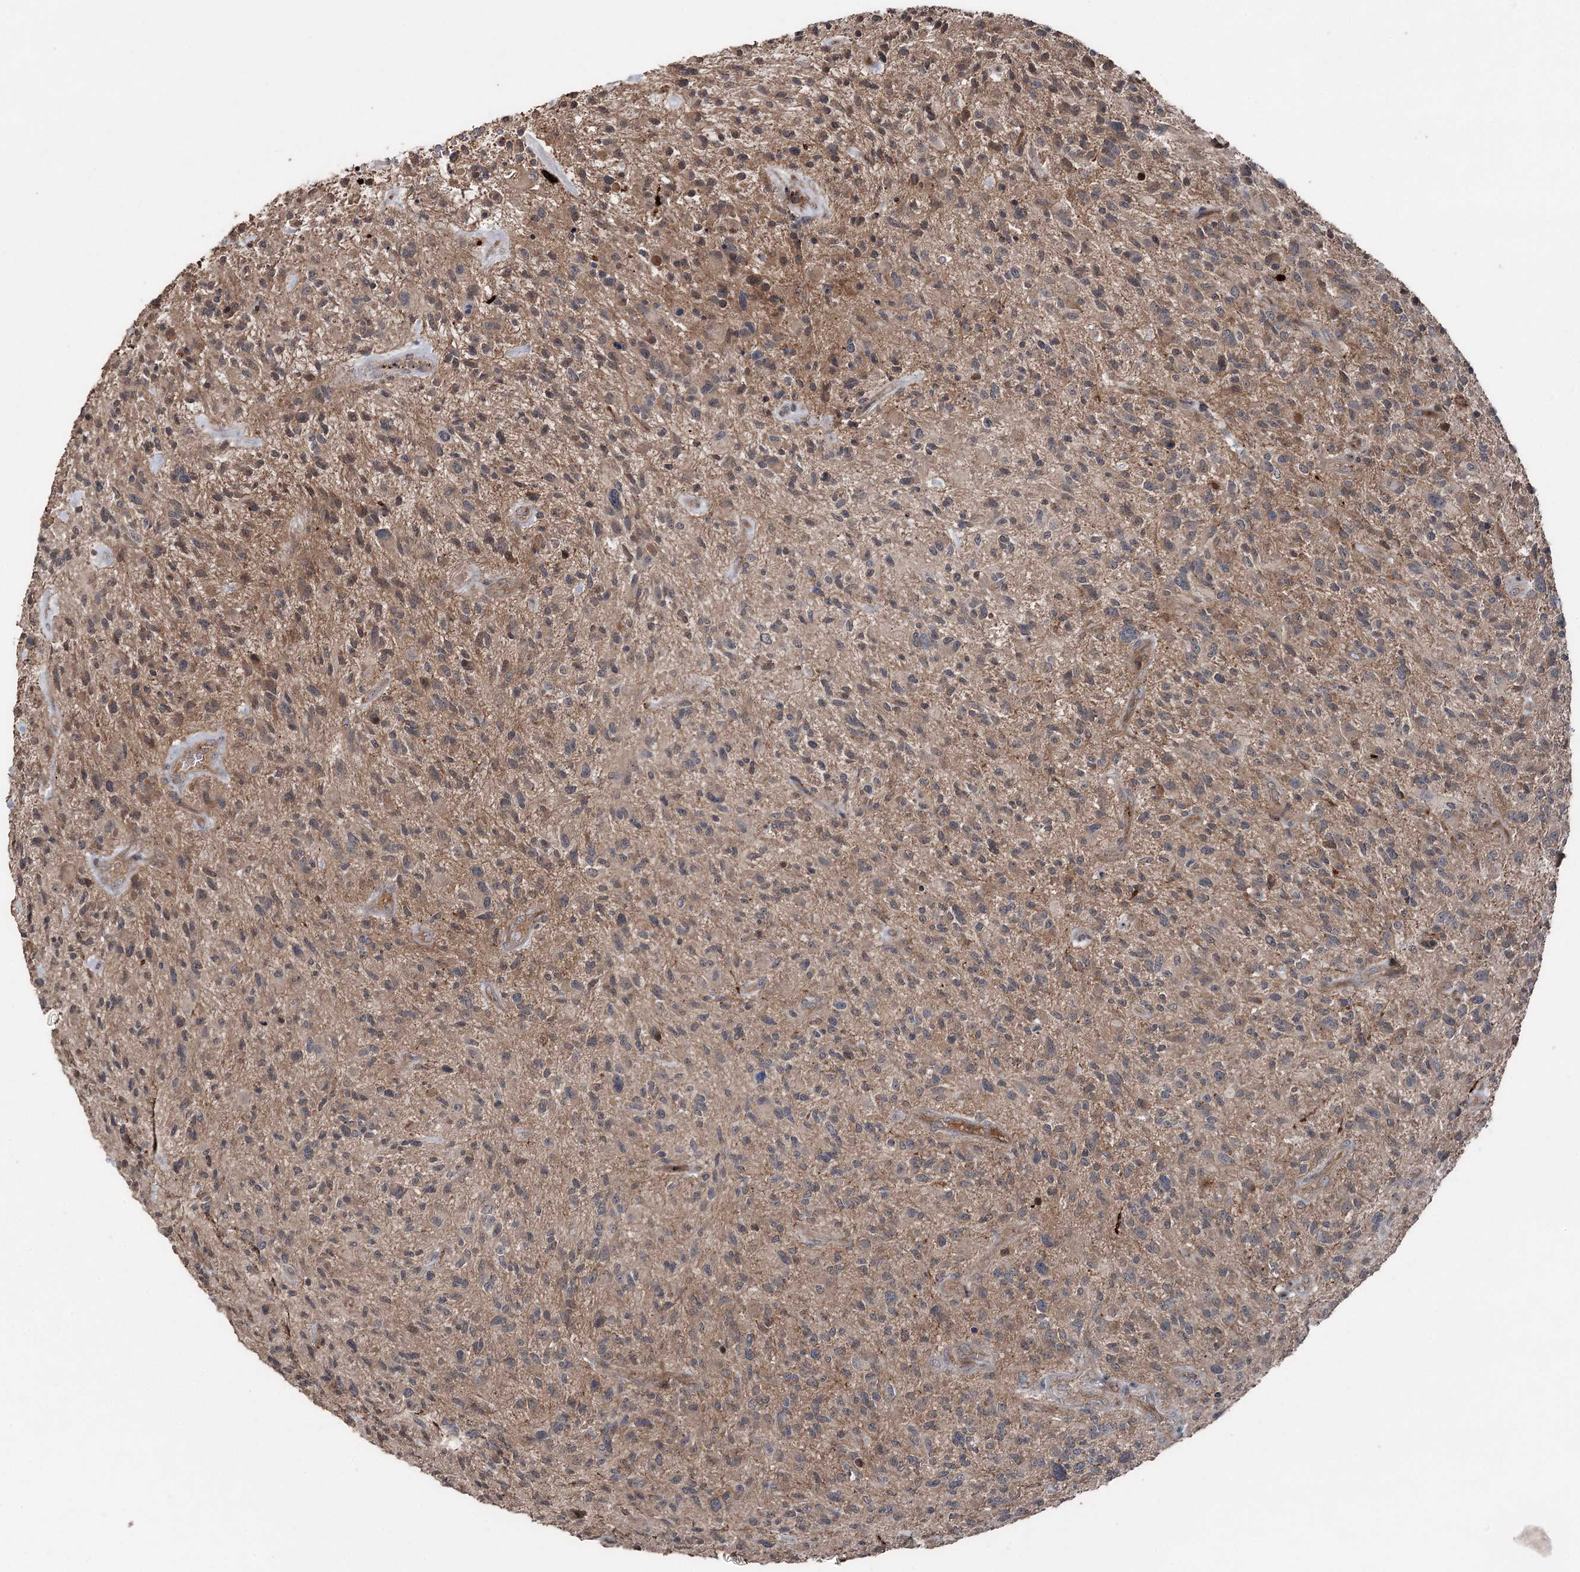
{"staining": {"intensity": "moderate", "quantity": "<25%", "location": "cytoplasmic/membranous"}, "tissue": "glioma", "cell_type": "Tumor cells", "image_type": "cancer", "snomed": [{"axis": "morphology", "description": "Glioma, malignant, High grade"}, {"axis": "topography", "description": "Brain"}], "caption": "Protein positivity by IHC demonstrates moderate cytoplasmic/membranous expression in about <25% of tumor cells in glioma.", "gene": "MAPK8IP2", "patient": {"sex": "male", "age": 47}}